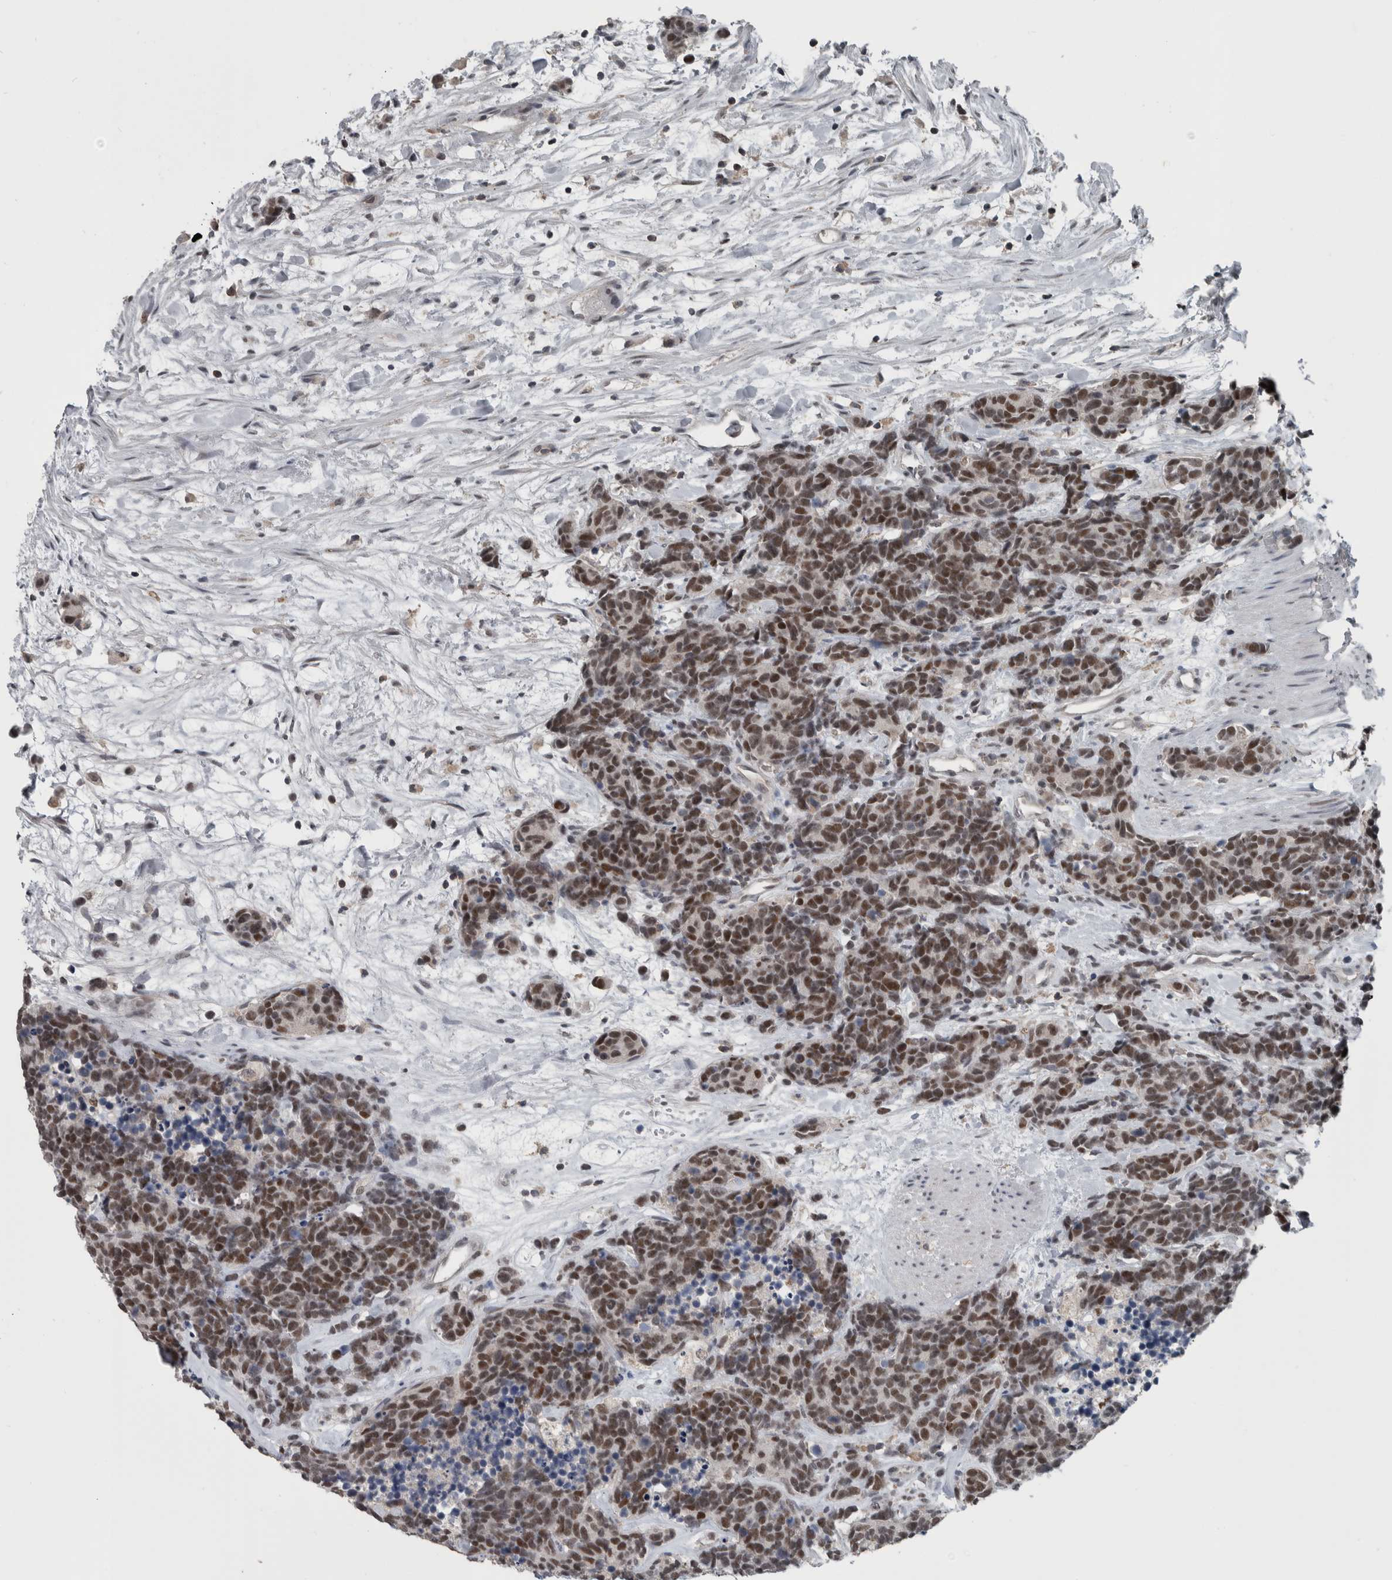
{"staining": {"intensity": "moderate", "quantity": ">75%", "location": "nuclear"}, "tissue": "carcinoid", "cell_type": "Tumor cells", "image_type": "cancer", "snomed": [{"axis": "morphology", "description": "Carcinoma, NOS"}, {"axis": "morphology", "description": "Carcinoid, malignant, NOS"}, {"axis": "topography", "description": "Urinary bladder"}], "caption": "Protein expression analysis of human carcinoid (malignant) reveals moderate nuclear positivity in about >75% of tumor cells. (DAB (3,3'-diaminobenzidine) IHC with brightfield microscopy, high magnification).", "gene": "ZBTB21", "patient": {"sex": "male", "age": 57}}